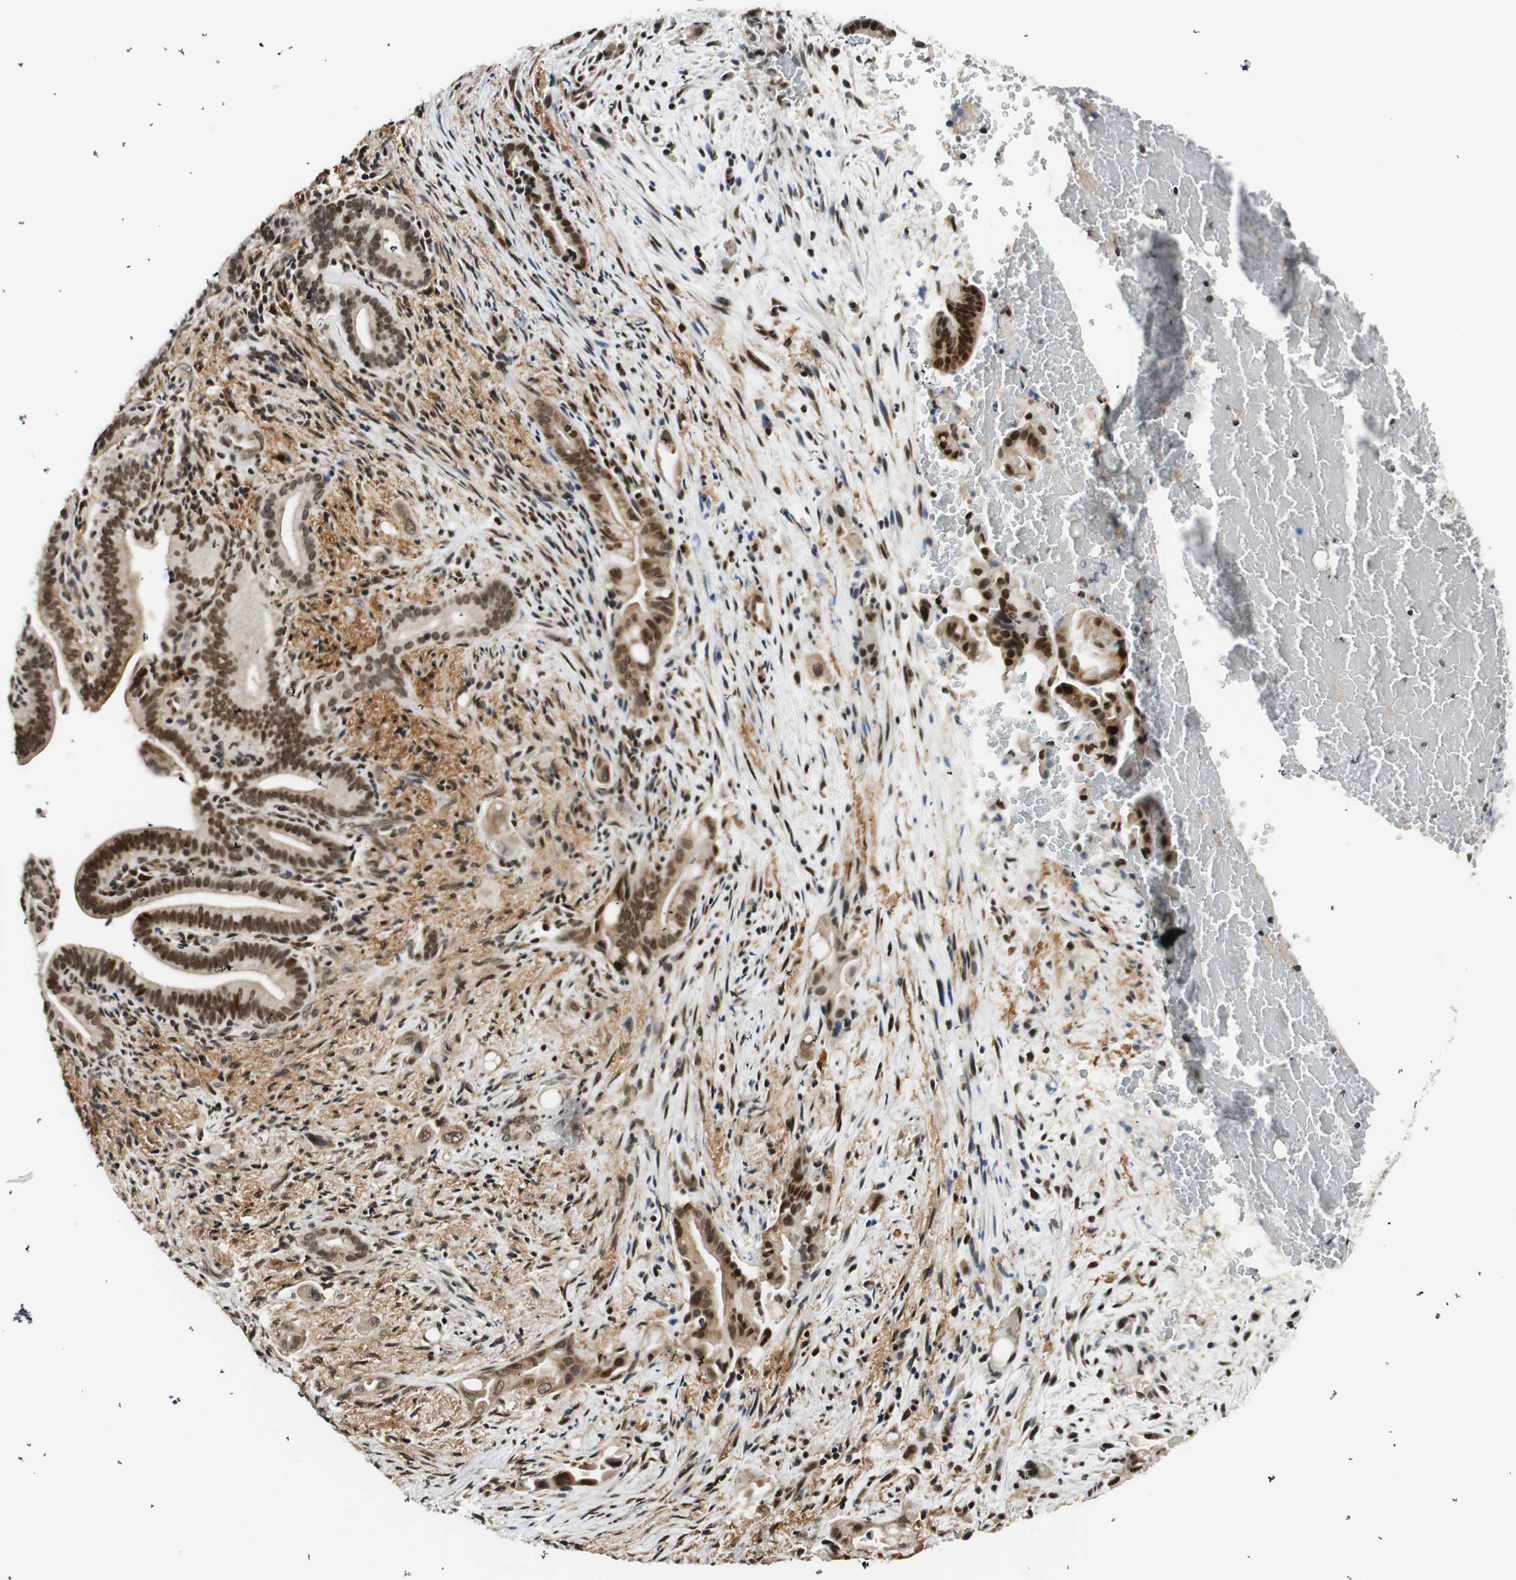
{"staining": {"intensity": "moderate", "quantity": ">75%", "location": "cytoplasmic/membranous,nuclear"}, "tissue": "liver cancer", "cell_type": "Tumor cells", "image_type": "cancer", "snomed": [{"axis": "morphology", "description": "Cholangiocarcinoma"}, {"axis": "topography", "description": "Liver"}], "caption": "A micrograph showing moderate cytoplasmic/membranous and nuclear positivity in approximately >75% of tumor cells in cholangiocarcinoma (liver), as visualized by brown immunohistochemical staining.", "gene": "RING1", "patient": {"sex": "female", "age": 68}}